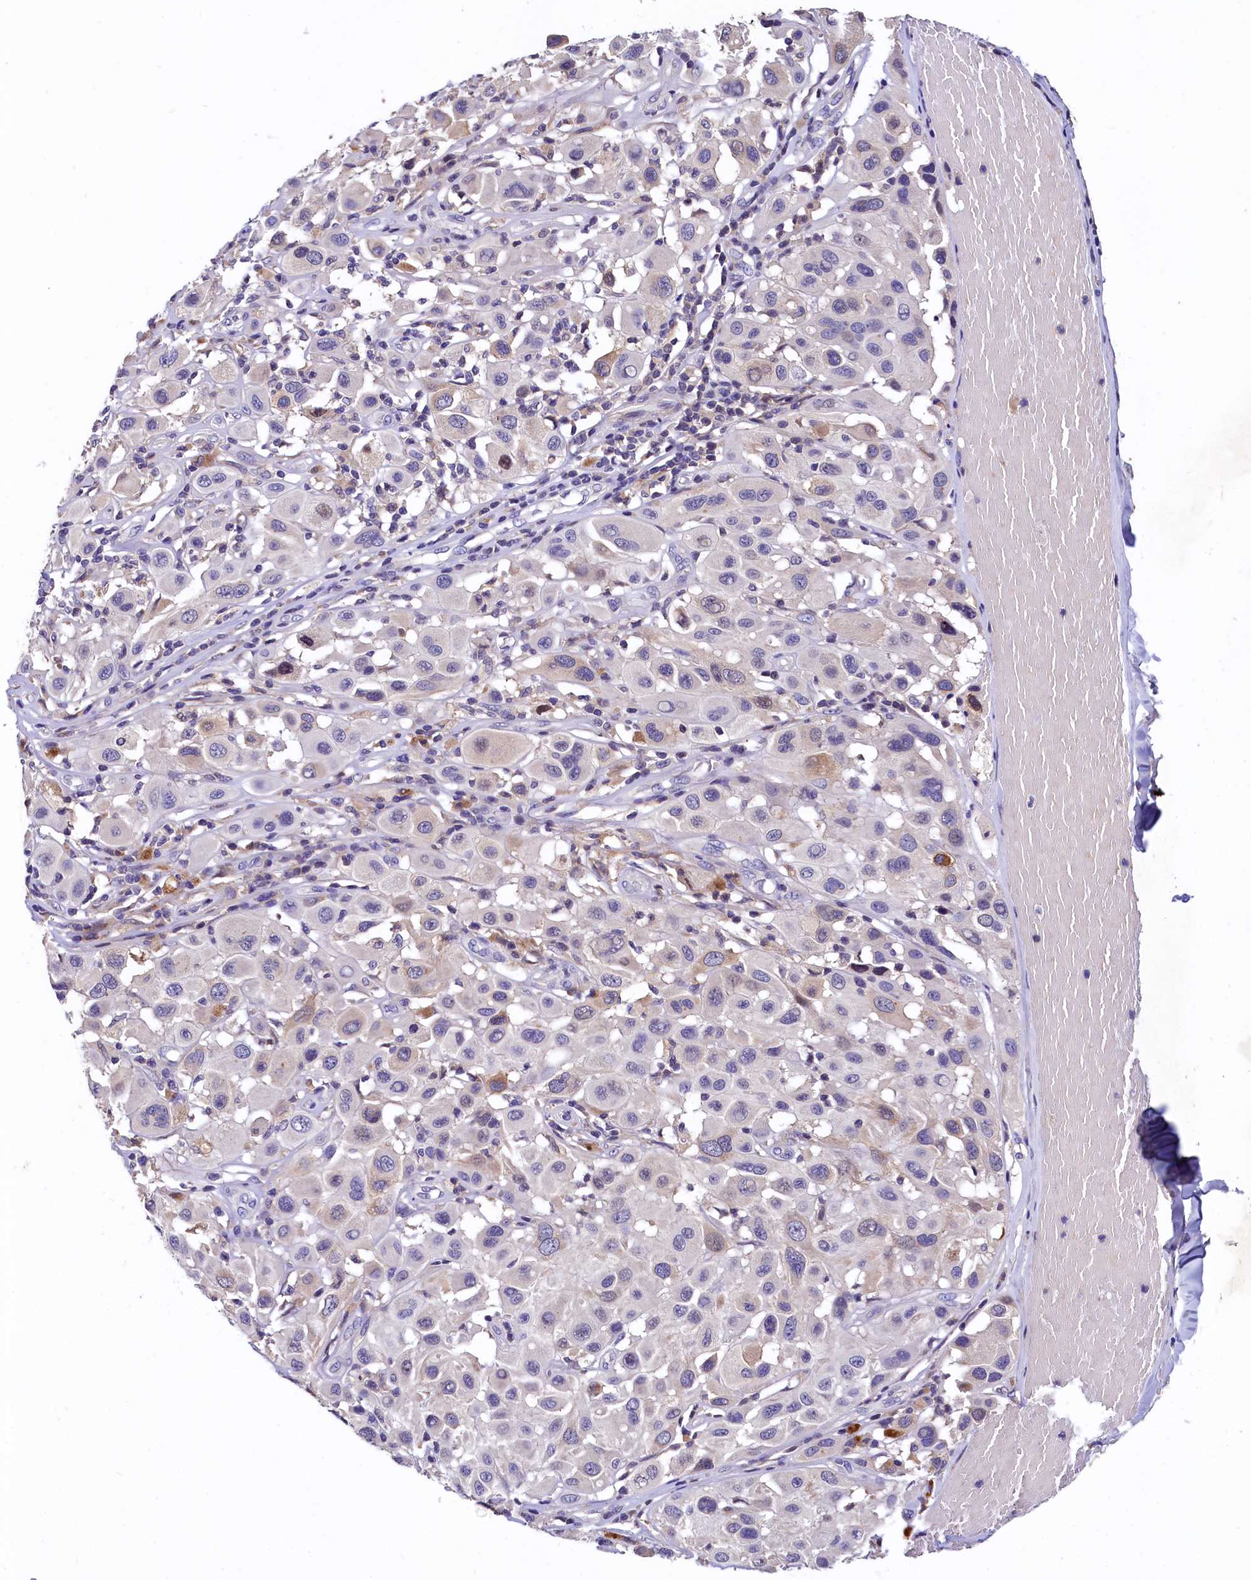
{"staining": {"intensity": "negative", "quantity": "none", "location": "none"}, "tissue": "melanoma", "cell_type": "Tumor cells", "image_type": "cancer", "snomed": [{"axis": "morphology", "description": "Malignant melanoma, Metastatic site"}, {"axis": "topography", "description": "Skin"}], "caption": "There is no significant staining in tumor cells of malignant melanoma (metastatic site).", "gene": "EPS8L2", "patient": {"sex": "male", "age": 41}}